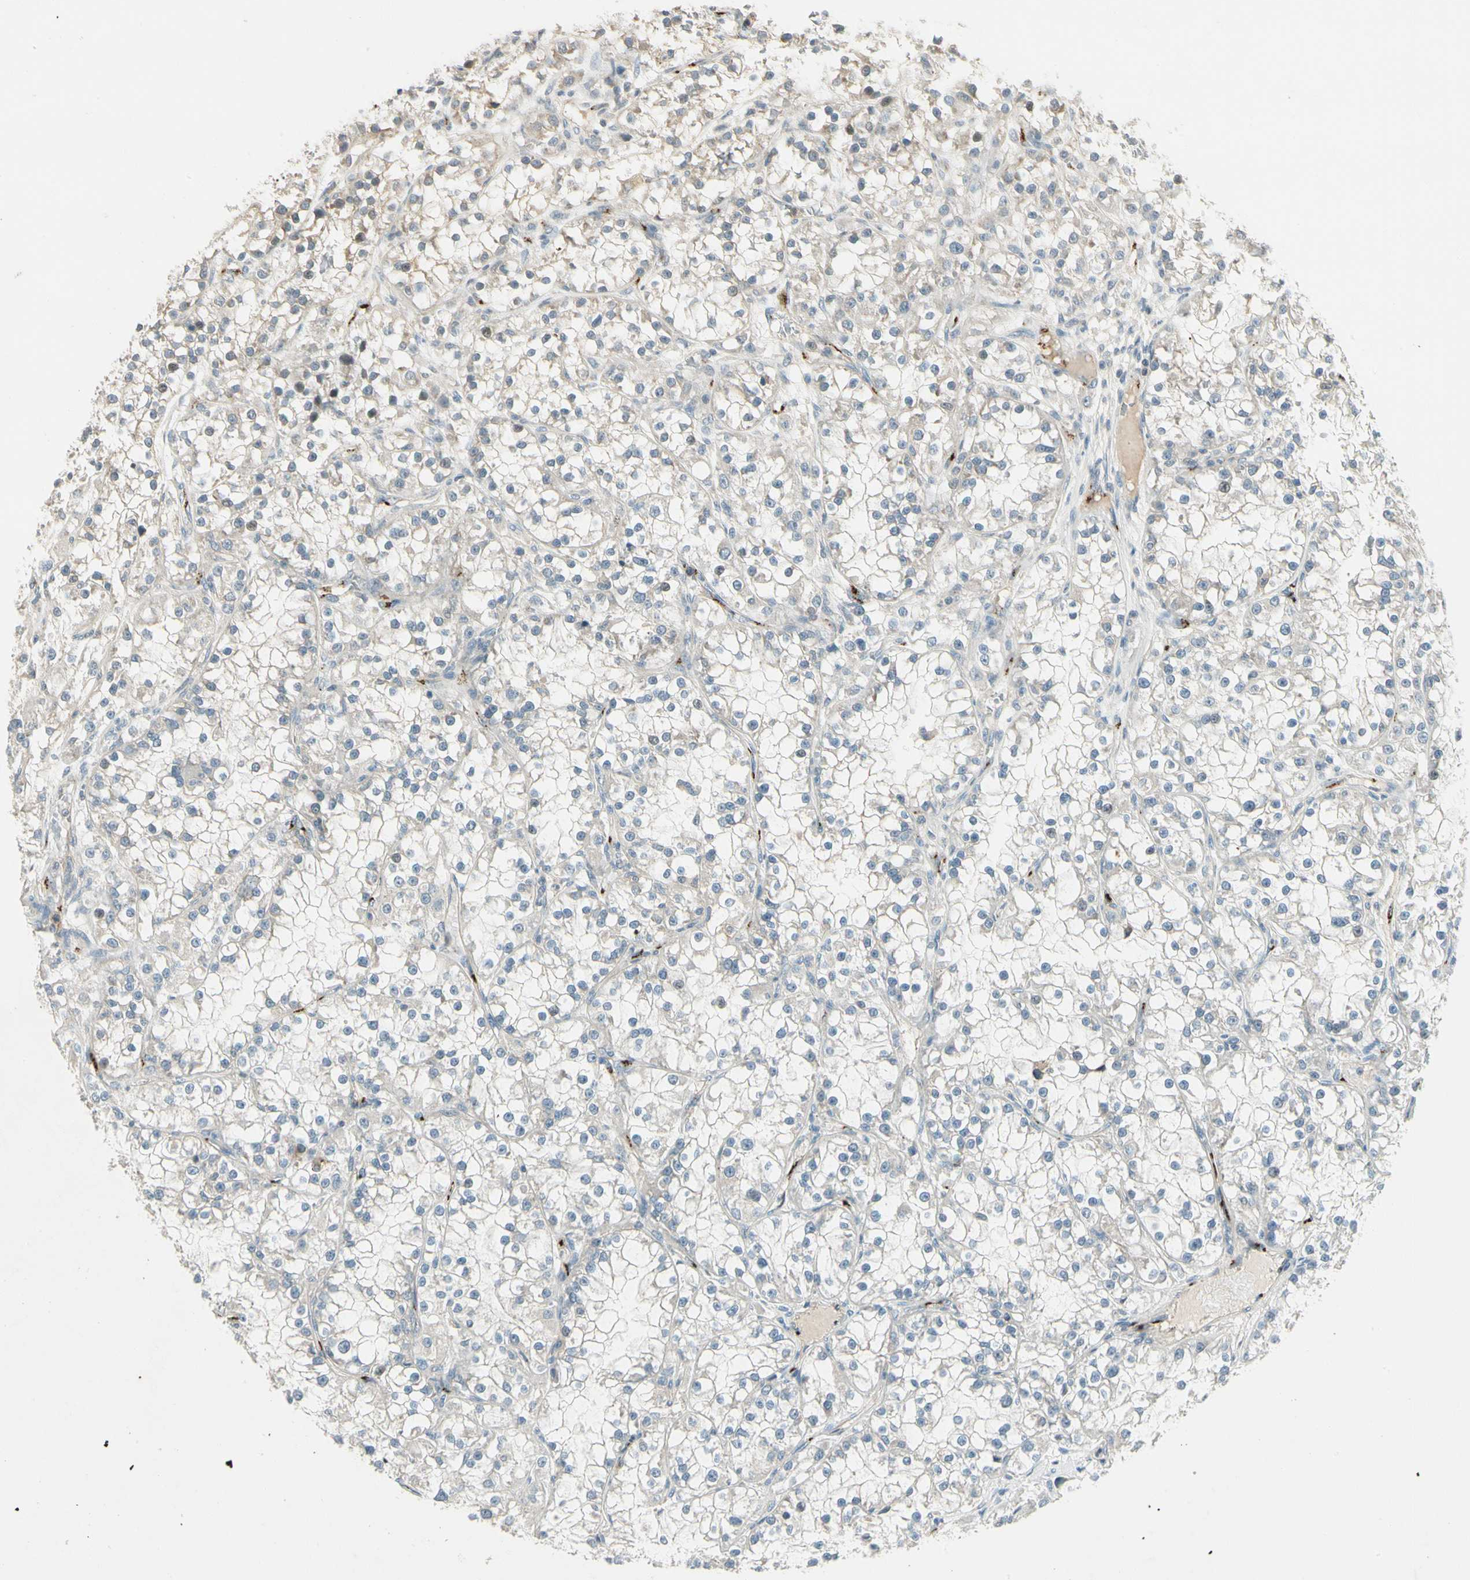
{"staining": {"intensity": "weak", "quantity": "25%-75%", "location": "cytoplasmic/membranous"}, "tissue": "renal cancer", "cell_type": "Tumor cells", "image_type": "cancer", "snomed": [{"axis": "morphology", "description": "Adenocarcinoma, NOS"}, {"axis": "topography", "description": "Kidney"}], "caption": "This image shows adenocarcinoma (renal) stained with immunohistochemistry (IHC) to label a protein in brown. The cytoplasmic/membranous of tumor cells show weak positivity for the protein. Nuclei are counter-stained blue.", "gene": "MANSC1", "patient": {"sex": "female", "age": 52}}